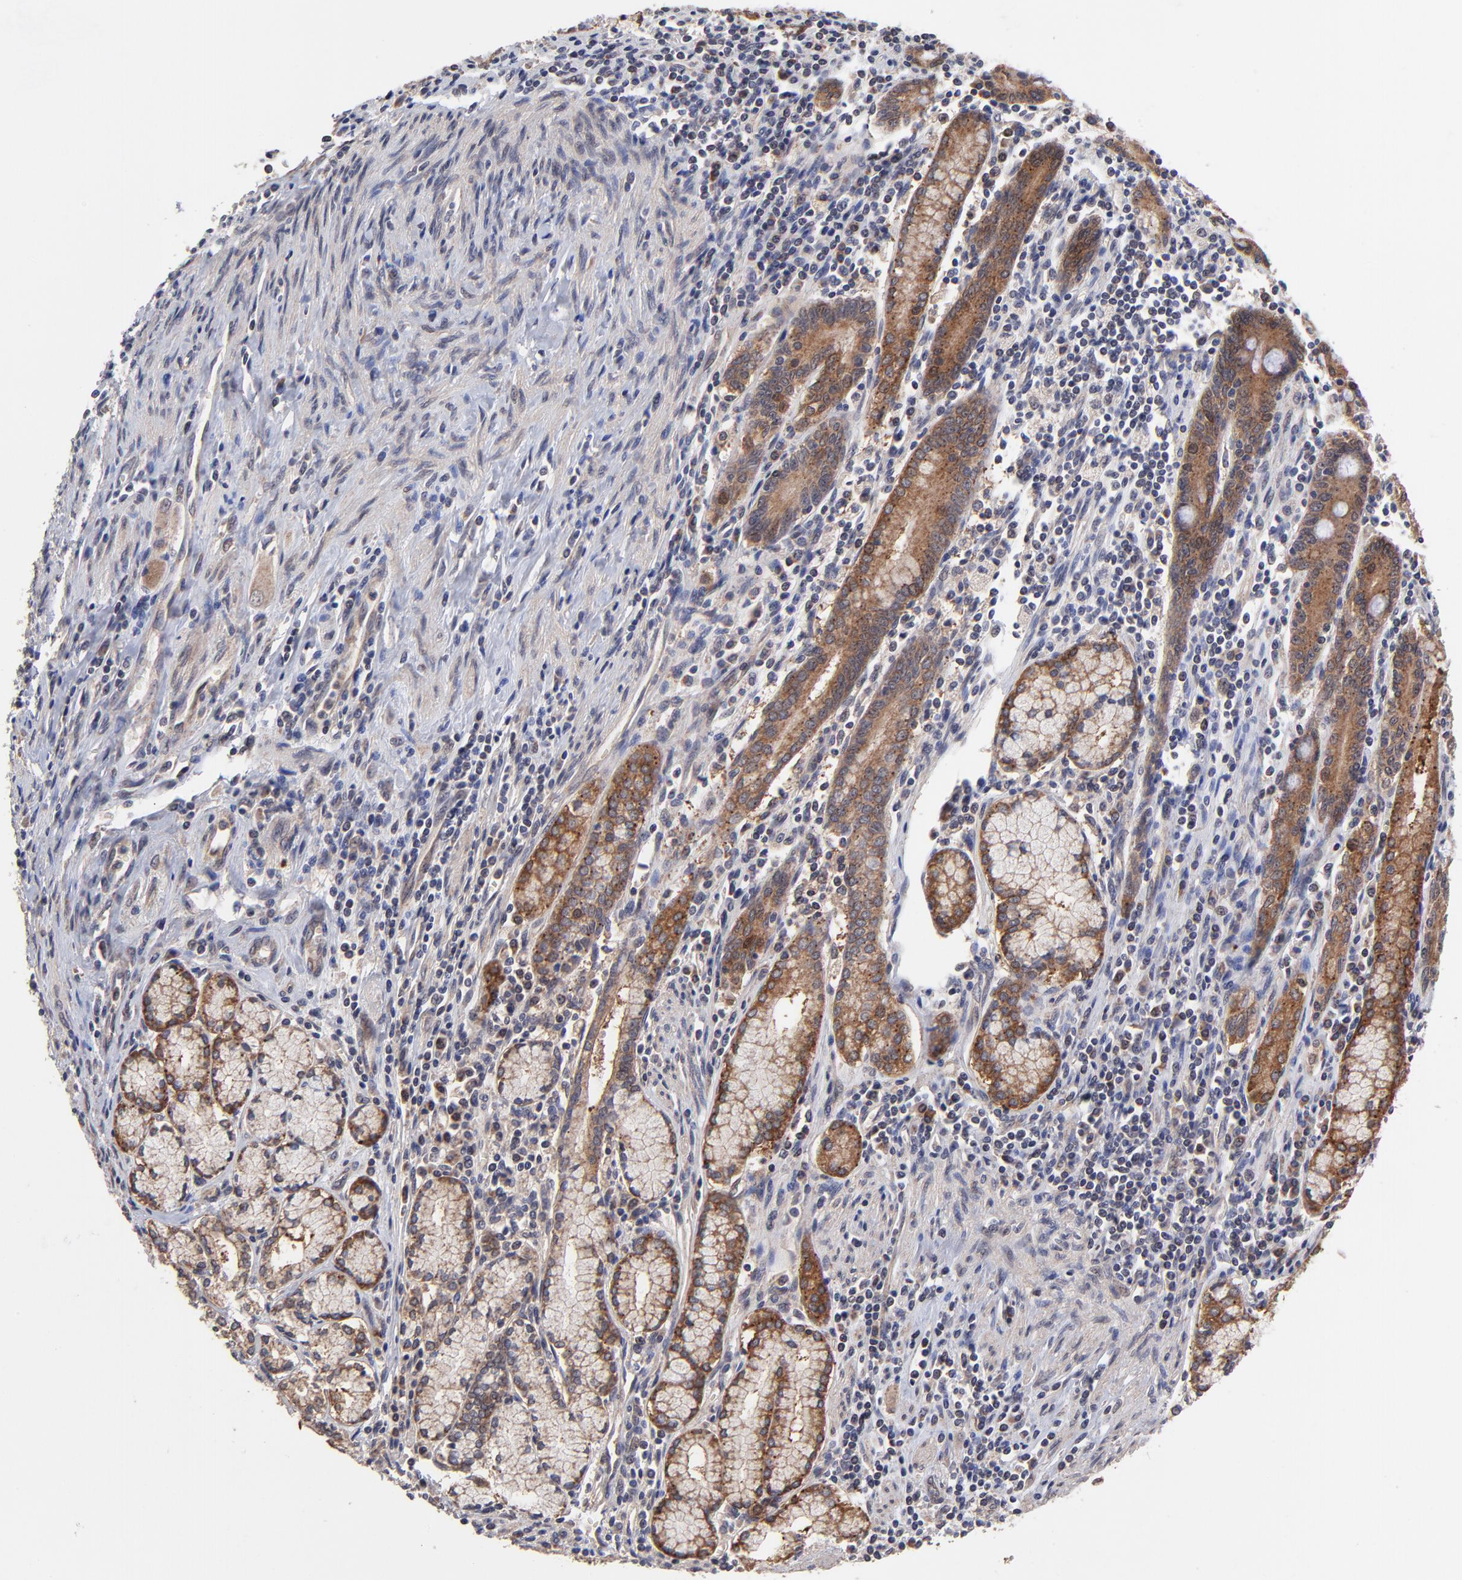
{"staining": {"intensity": "moderate", "quantity": ">75%", "location": "cytoplasmic/membranous"}, "tissue": "pancreatic cancer", "cell_type": "Tumor cells", "image_type": "cancer", "snomed": [{"axis": "morphology", "description": "Adenocarcinoma, NOS"}, {"axis": "topography", "description": "Pancreas"}], "caption": "Immunohistochemical staining of pancreatic cancer shows moderate cytoplasmic/membranous protein staining in approximately >75% of tumor cells. The staining was performed using DAB, with brown indicating positive protein expression. Nuclei are stained blue with hematoxylin.", "gene": "BAIAP2L2", "patient": {"sex": "male", "age": 77}}